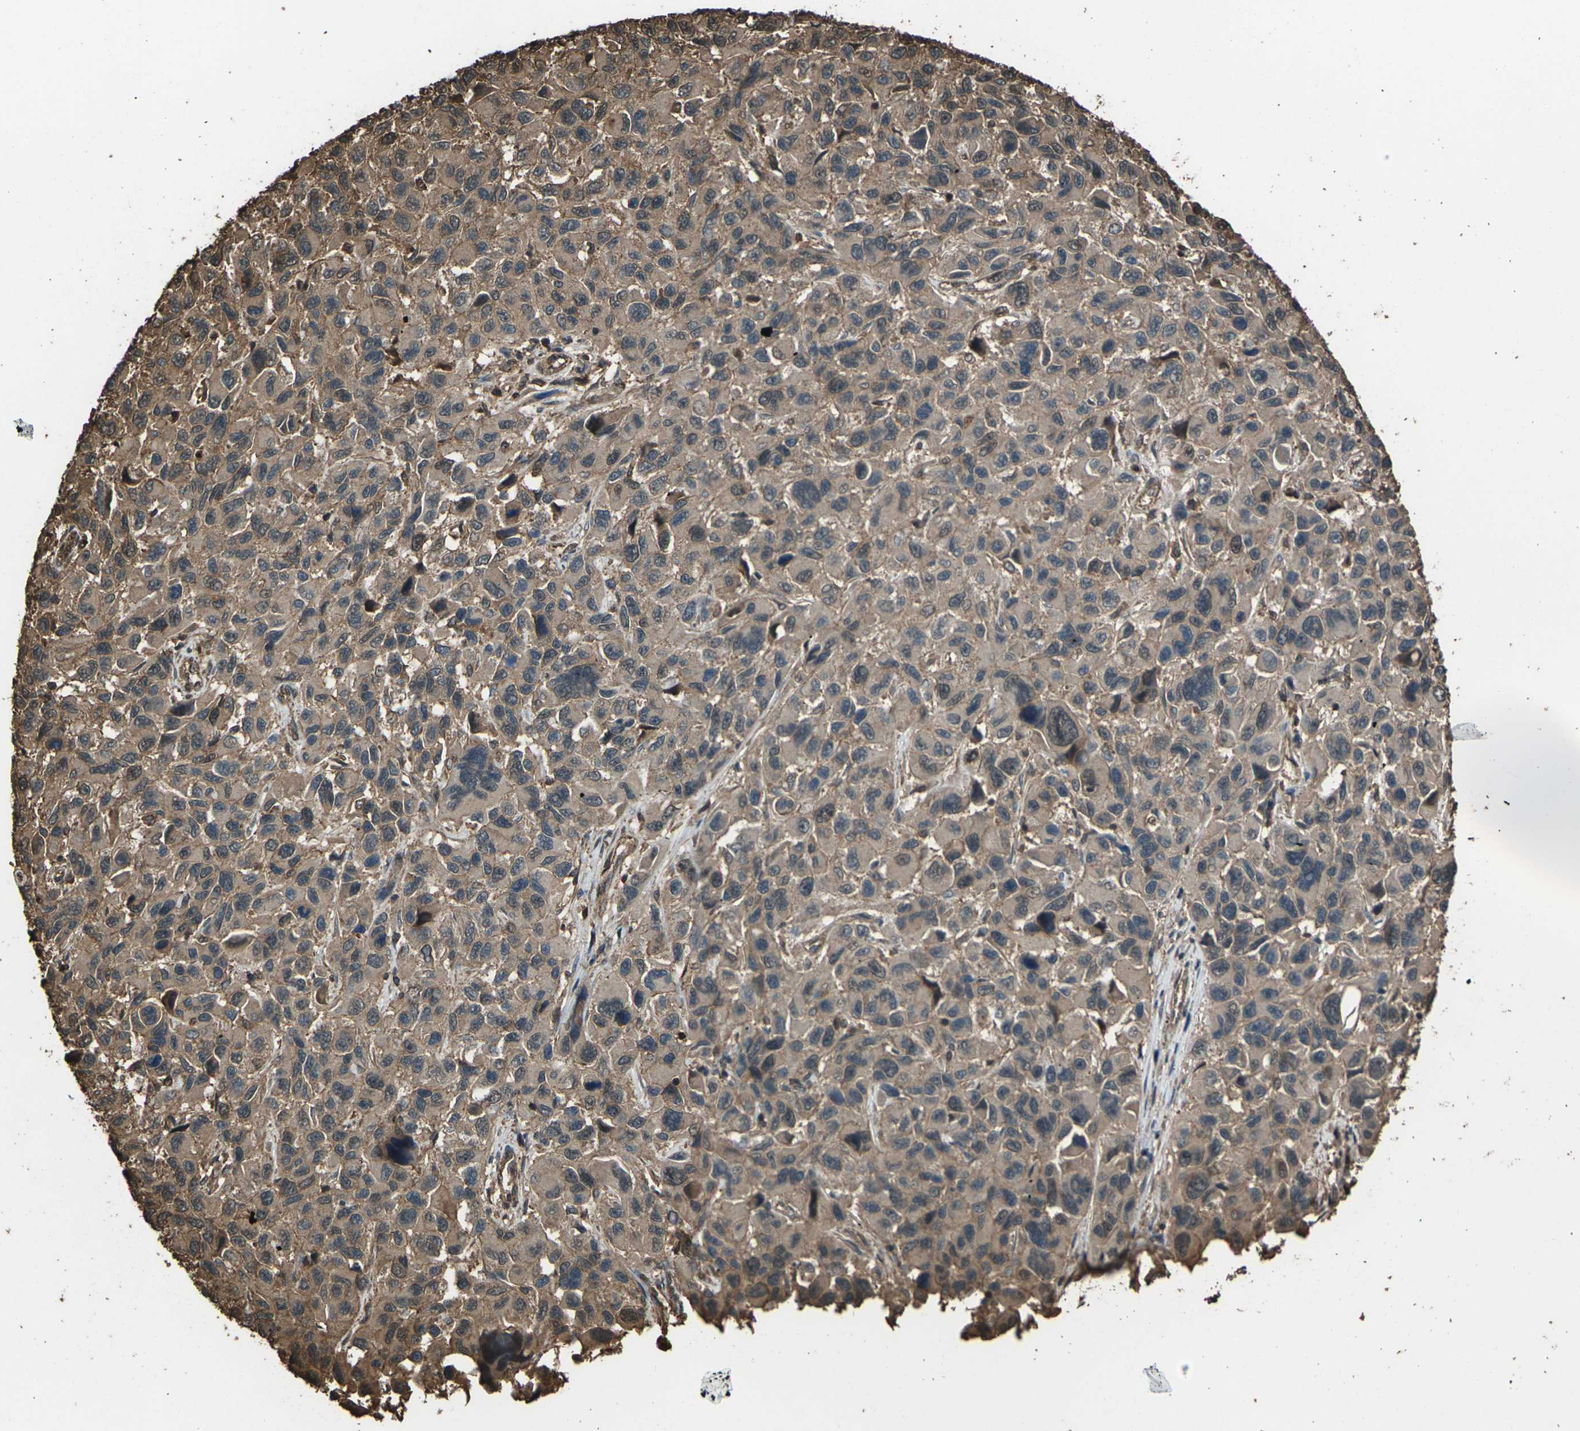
{"staining": {"intensity": "moderate", "quantity": ">75%", "location": "cytoplasmic/membranous"}, "tissue": "melanoma", "cell_type": "Tumor cells", "image_type": "cancer", "snomed": [{"axis": "morphology", "description": "Malignant melanoma, NOS"}, {"axis": "topography", "description": "Skin"}], "caption": "This histopathology image exhibits immunohistochemistry staining of malignant melanoma, with medium moderate cytoplasmic/membranous staining in about >75% of tumor cells.", "gene": "DHPS", "patient": {"sex": "male", "age": 53}}